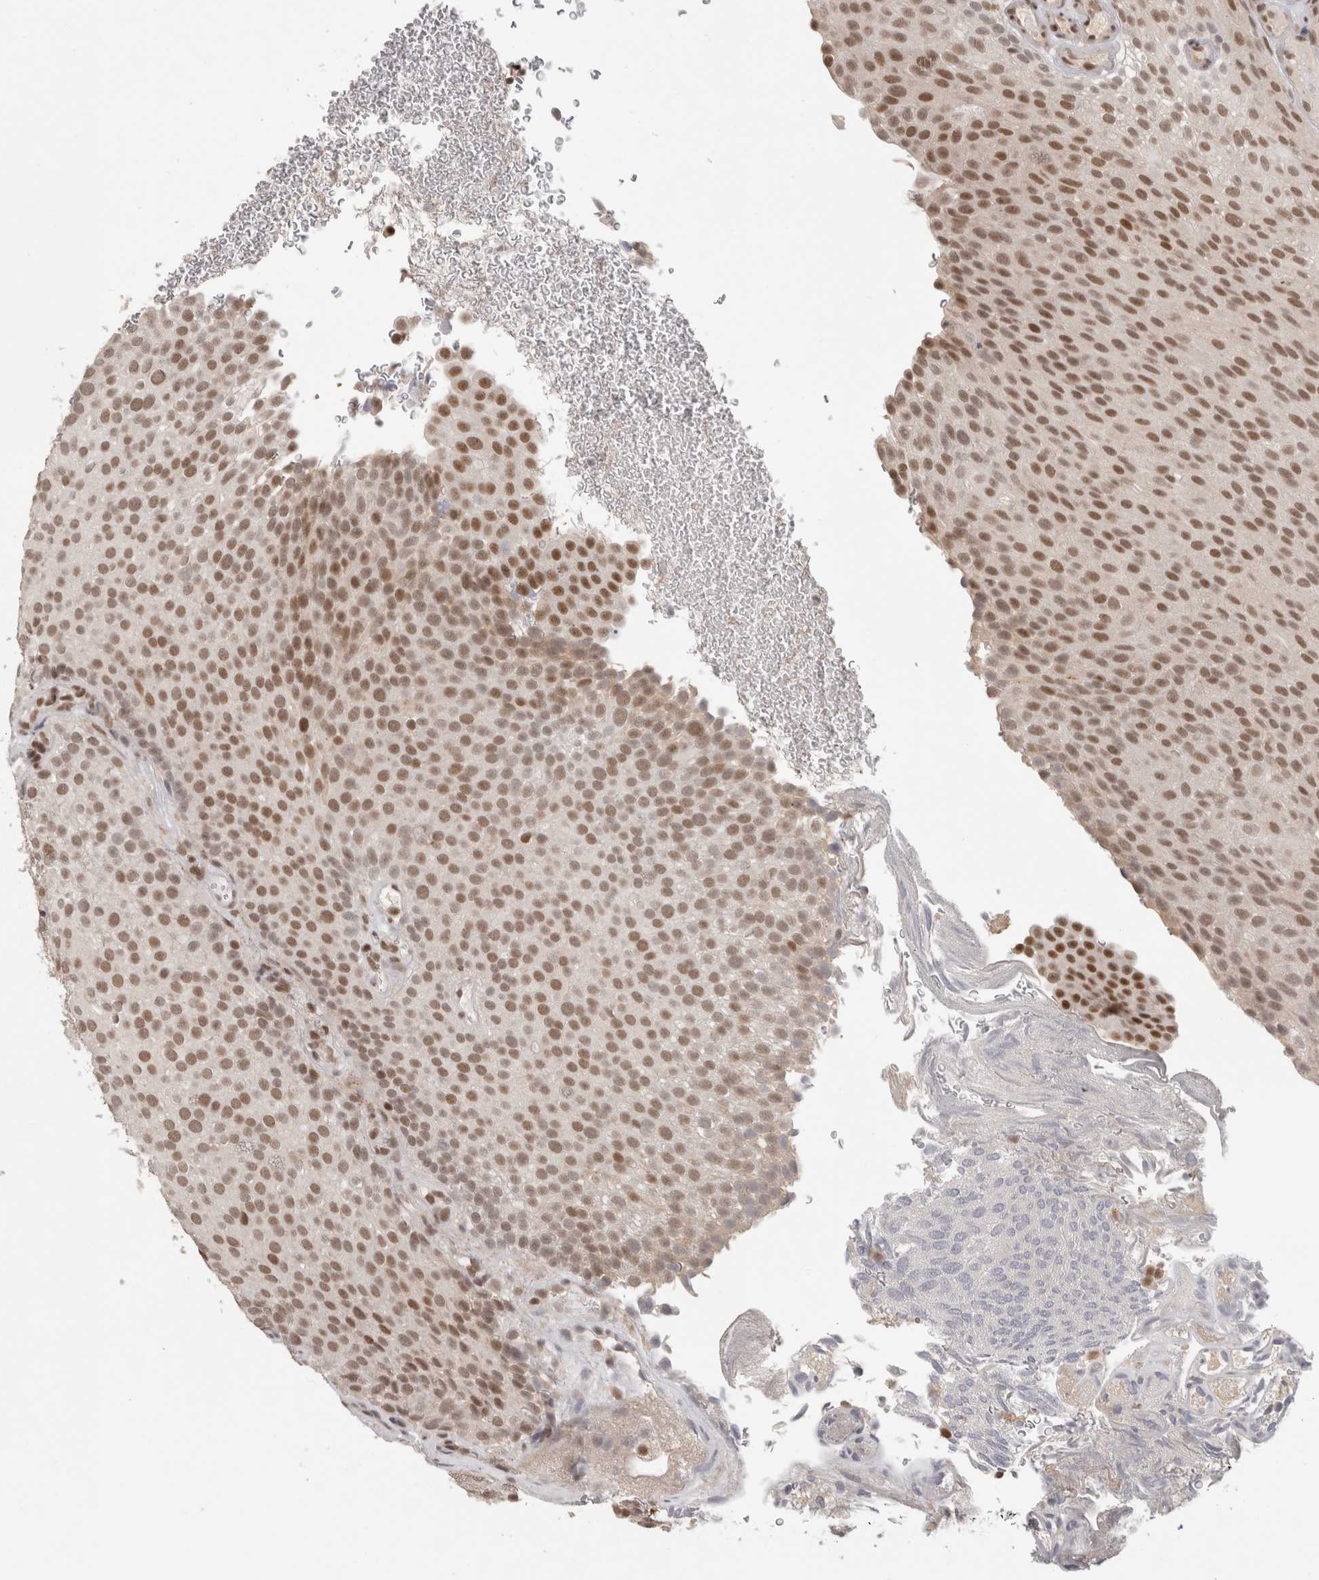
{"staining": {"intensity": "moderate", "quantity": ">75%", "location": "nuclear"}, "tissue": "urothelial cancer", "cell_type": "Tumor cells", "image_type": "cancer", "snomed": [{"axis": "morphology", "description": "Urothelial carcinoma, Low grade"}, {"axis": "topography", "description": "Urinary bladder"}], "caption": "This histopathology image reveals immunohistochemistry (IHC) staining of human urothelial cancer, with medium moderate nuclear staining in about >75% of tumor cells.", "gene": "ZNF830", "patient": {"sex": "male", "age": 78}}